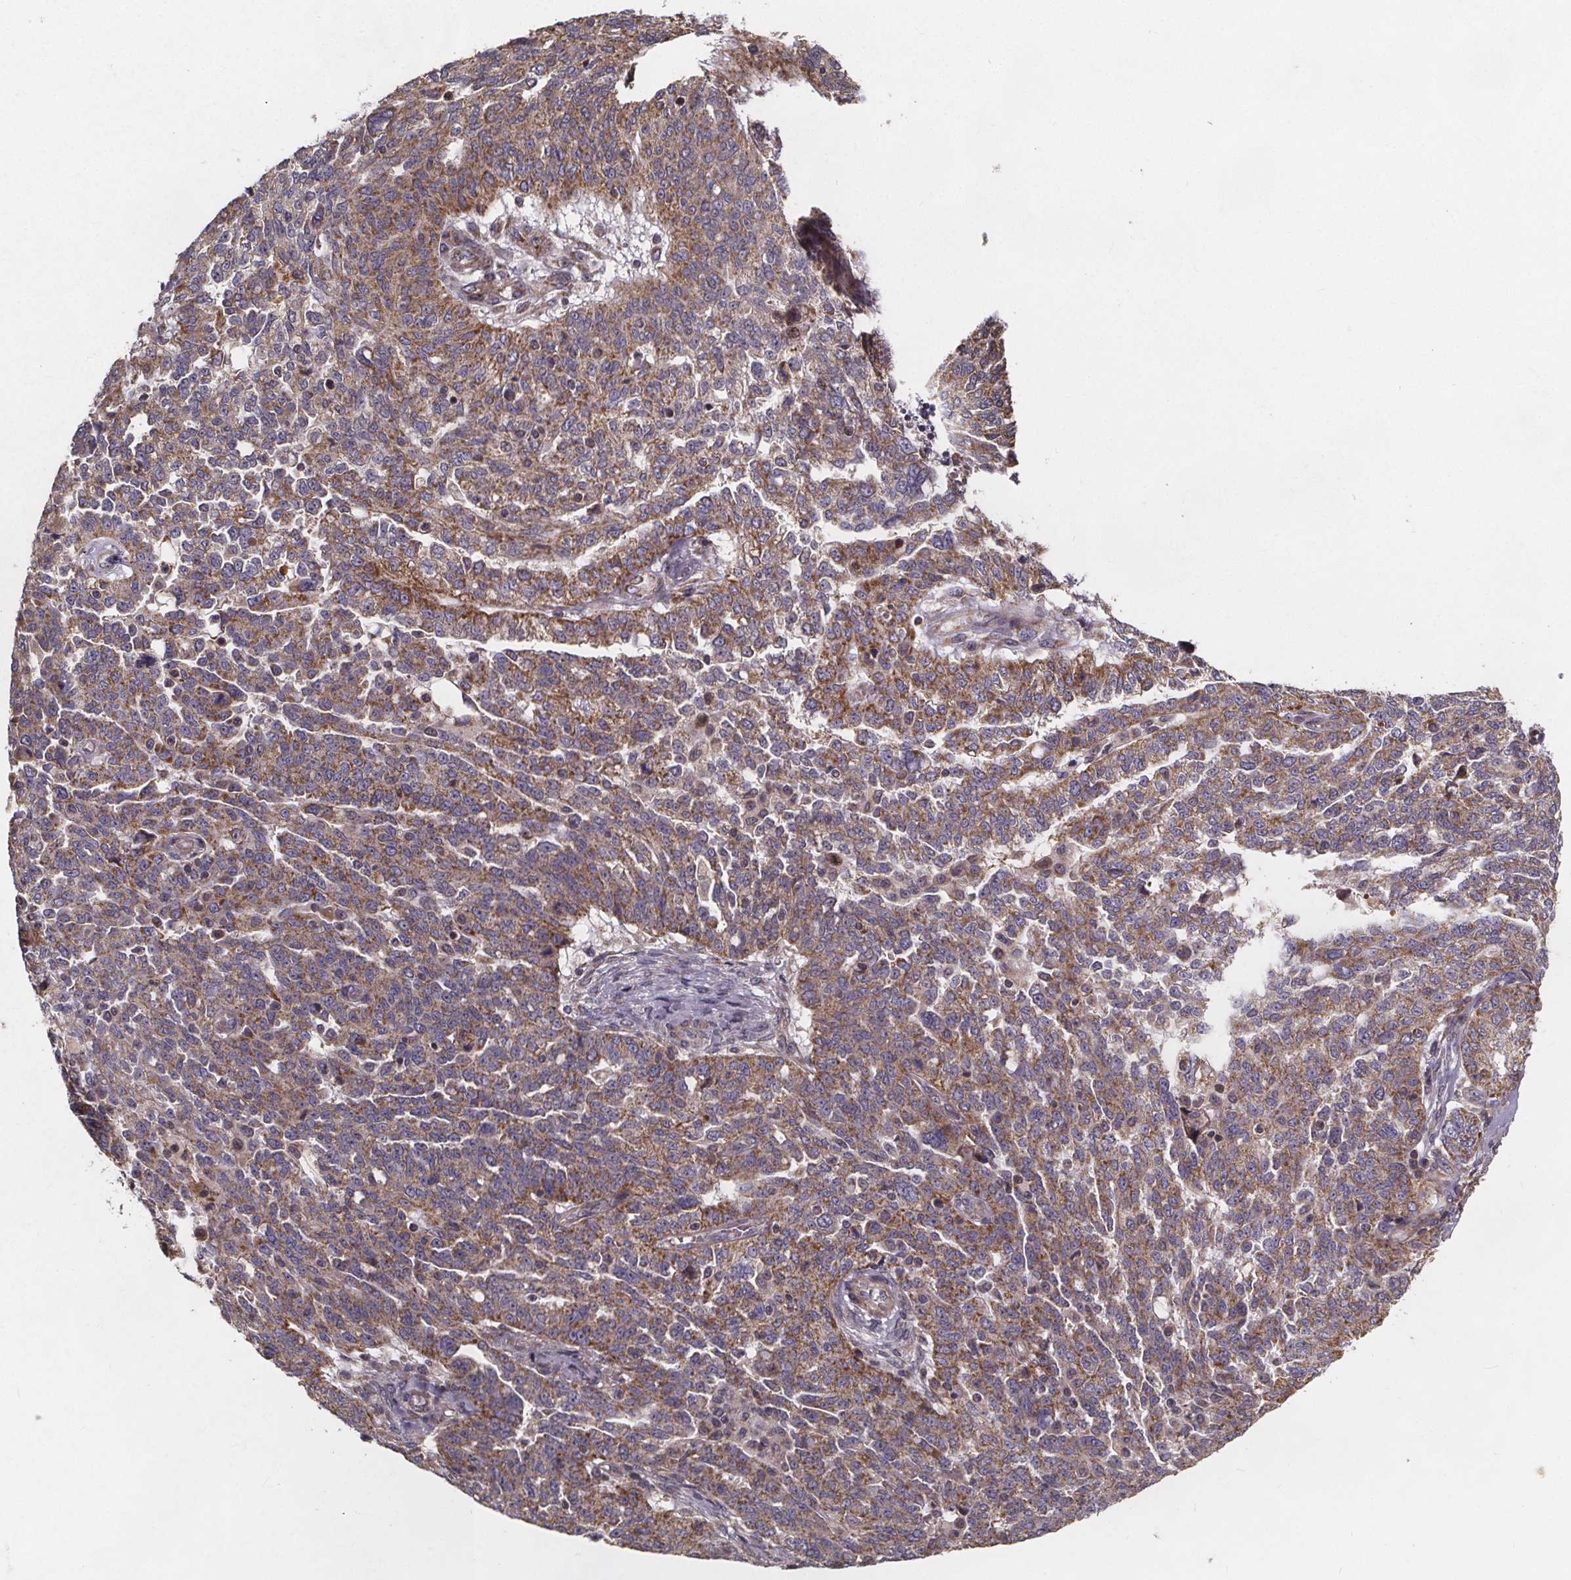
{"staining": {"intensity": "moderate", "quantity": "25%-75%", "location": "cytoplasmic/membranous"}, "tissue": "ovarian cancer", "cell_type": "Tumor cells", "image_type": "cancer", "snomed": [{"axis": "morphology", "description": "Cystadenocarcinoma, serous, NOS"}, {"axis": "topography", "description": "Ovary"}], "caption": "This photomicrograph exhibits serous cystadenocarcinoma (ovarian) stained with immunohistochemistry (IHC) to label a protein in brown. The cytoplasmic/membranous of tumor cells show moderate positivity for the protein. Nuclei are counter-stained blue.", "gene": "YME1L1", "patient": {"sex": "female", "age": 67}}